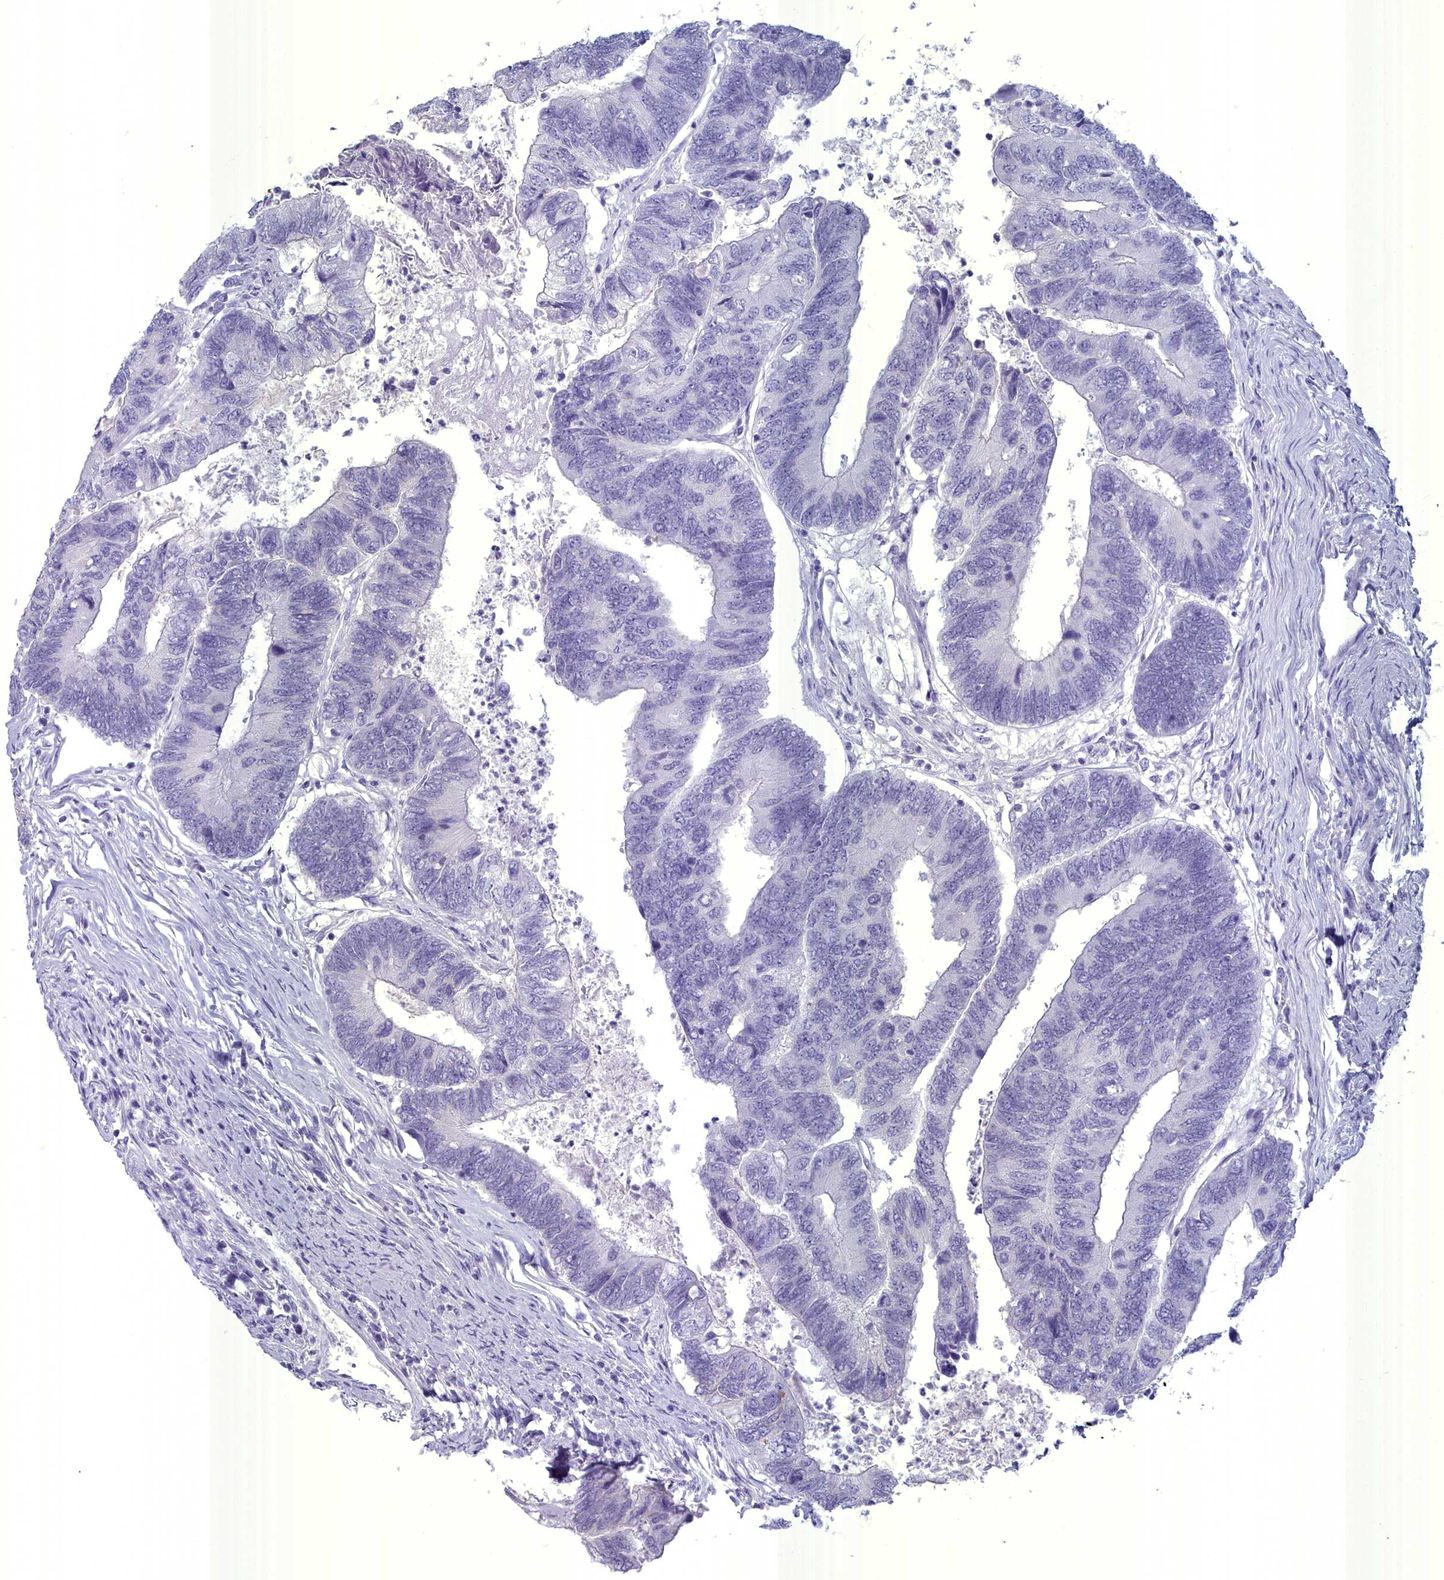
{"staining": {"intensity": "negative", "quantity": "none", "location": "none"}, "tissue": "colorectal cancer", "cell_type": "Tumor cells", "image_type": "cancer", "snomed": [{"axis": "morphology", "description": "Adenocarcinoma, NOS"}, {"axis": "topography", "description": "Colon"}], "caption": "Image shows no significant protein staining in tumor cells of colorectal cancer.", "gene": "MAP6", "patient": {"sex": "female", "age": 67}}